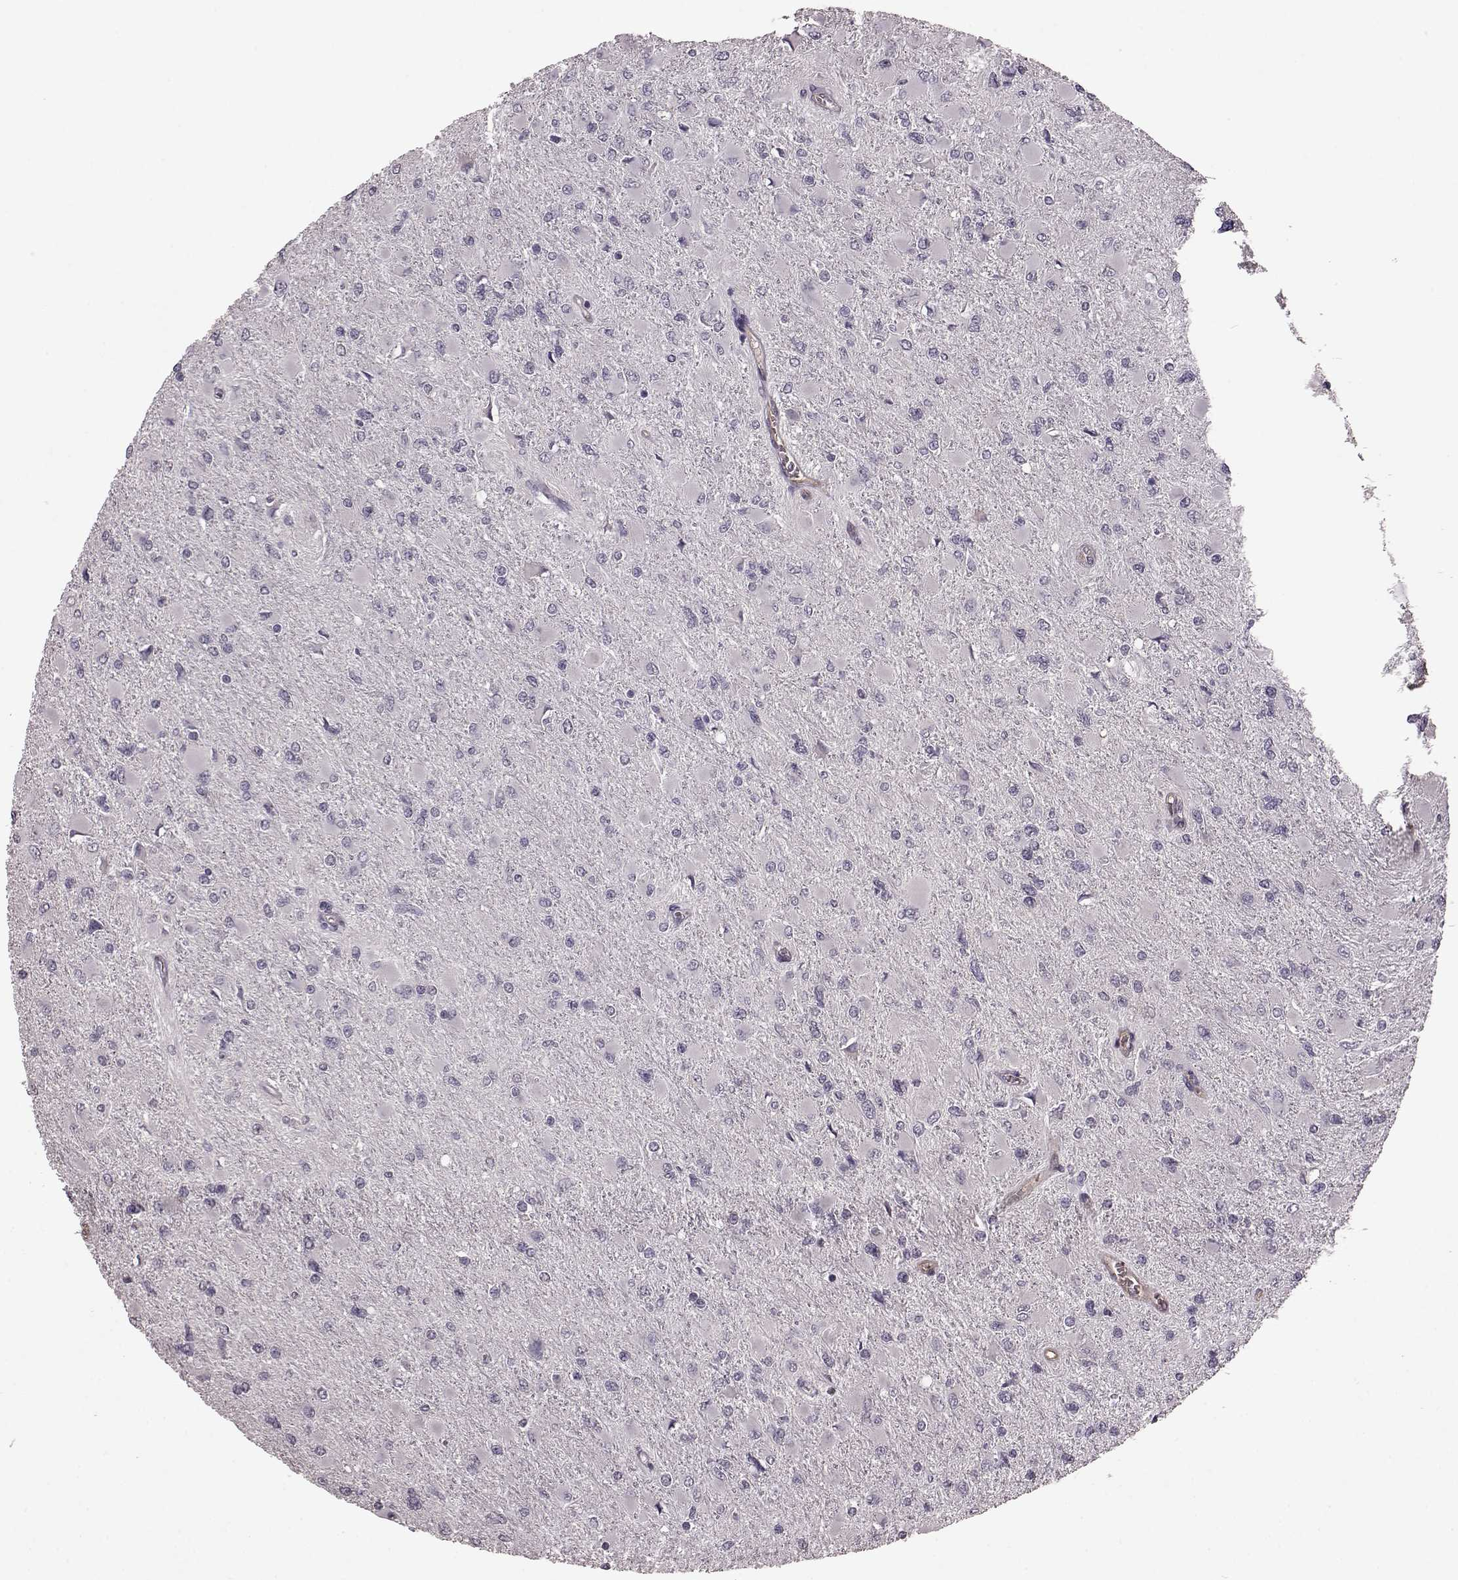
{"staining": {"intensity": "negative", "quantity": "none", "location": "none"}, "tissue": "glioma", "cell_type": "Tumor cells", "image_type": "cancer", "snomed": [{"axis": "morphology", "description": "Glioma, malignant, High grade"}, {"axis": "topography", "description": "Cerebral cortex"}], "caption": "Tumor cells show no significant protein positivity in glioma.", "gene": "SLC52A3", "patient": {"sex": "female", "age": 36}}